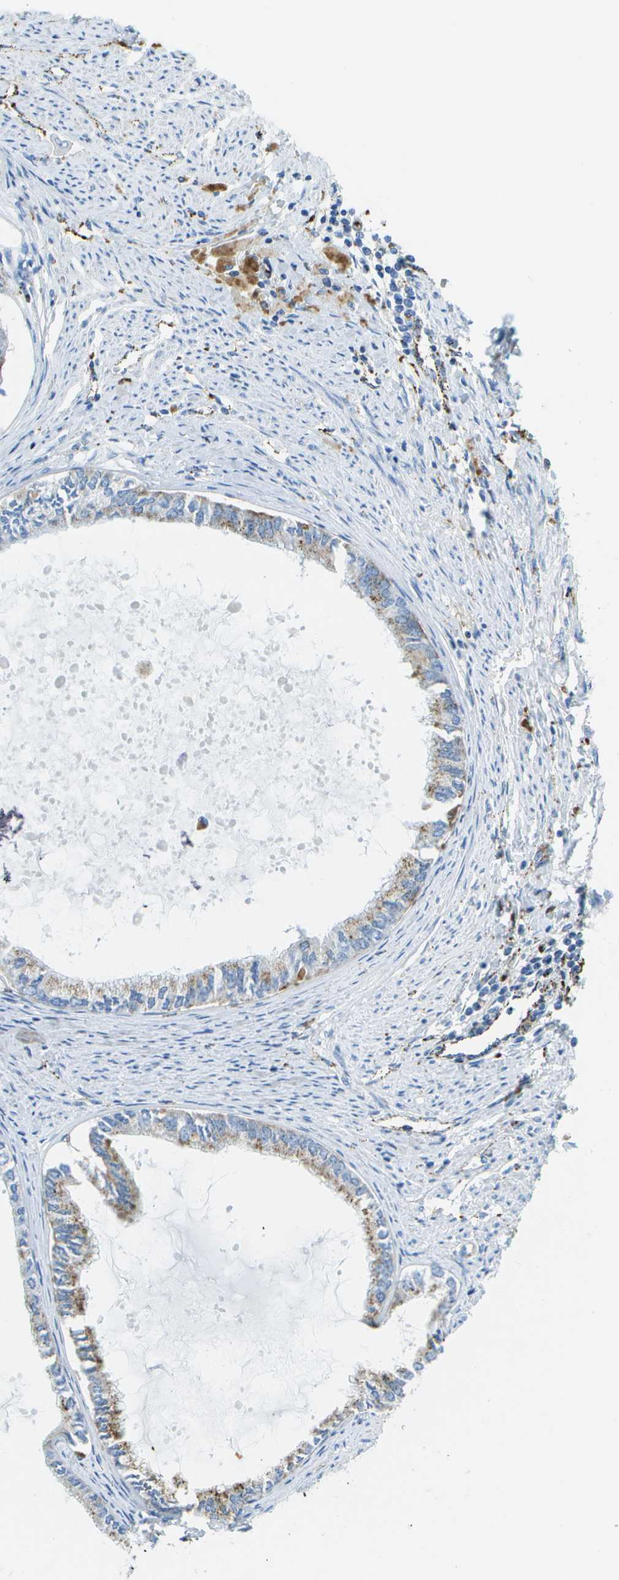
{"staining": {"intensity": "weak", "quantity": "25%-75%", "location": "cytoplasmic/membranous"}, "tissue": "endometrial cancer", "cell_type": "Tumor cells", "image_type": "cancer", "snomed": [{"axis": "morphology", "description": "Adenocarcinoma, NOS"}, {"axis": "topography", "description": "Endometrium"}], "caption": "High-magnification brightfield microscopy of endometrial cancer (adenocarcinoma) stained with DAB (brown) and counterstained with hematoxylin (blue). tumor cells exhibit weak cytoplasmic/membranous expression is seen in about25%-75% of cells.", "gene": "PRCP", "patient": {"sex": "female", "age": 86}}